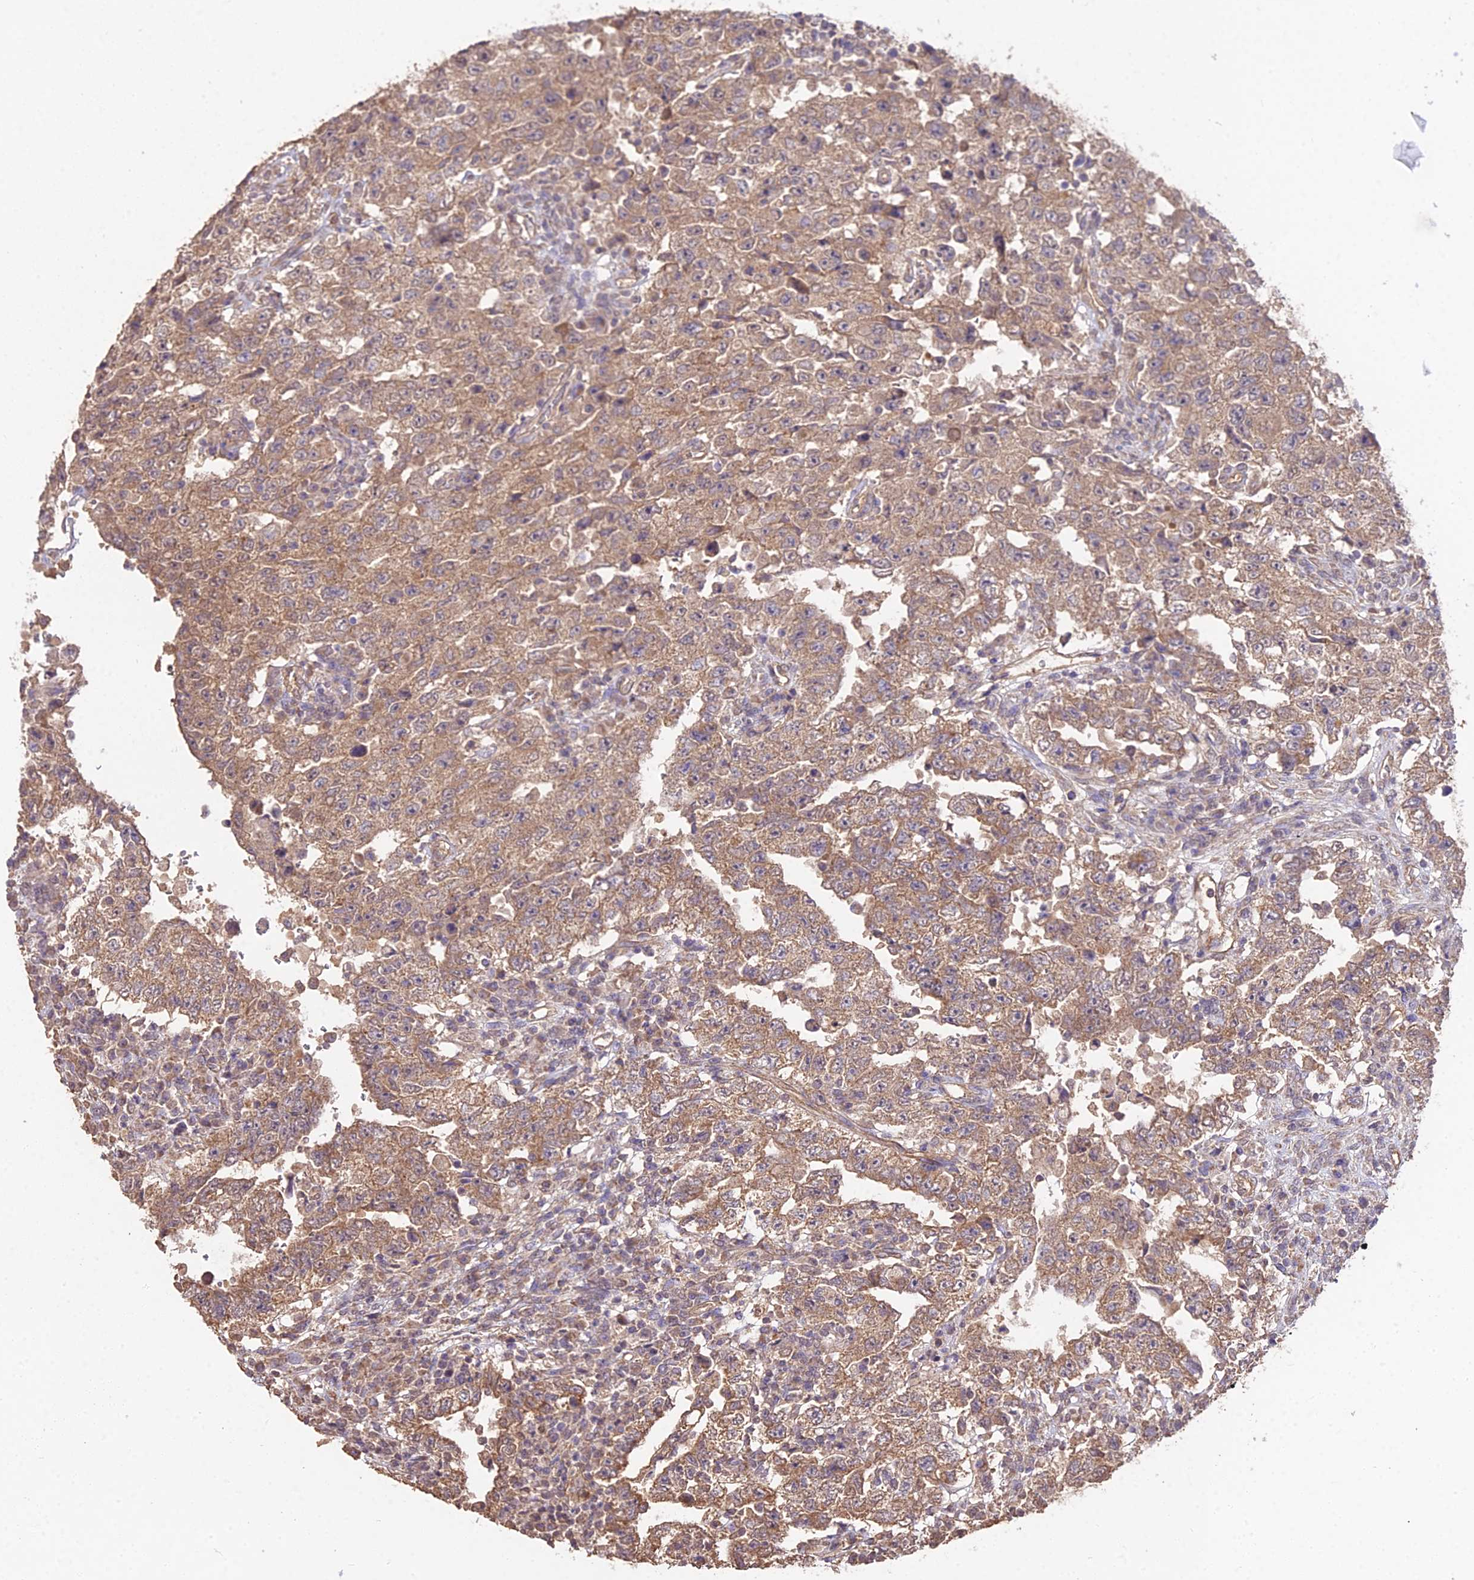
{"staining": {"intensity": "moderate", "quantity": ">75%", "location": "cytoplasmic/membranous"}, "tissue": "testis cancer", "cell_type": "Tumor cells", "image_type": "cancer", "snomed": [{"axis": "morphology", "description": "Carcinoma, Embryonal, NOS"}, {"axis": "topography", "description": "Testis"}], "caption": "Embryonal carcinoma (testis) stained with DAB (3,3'-diaminobenzidine) immunohistochemistry reveals medium levels of moderate cytoplasmic/membranous expression in approximately >75% of tumor cells.", "gene": "METTL13", "patient": {"sex": "male", "age": 26}}